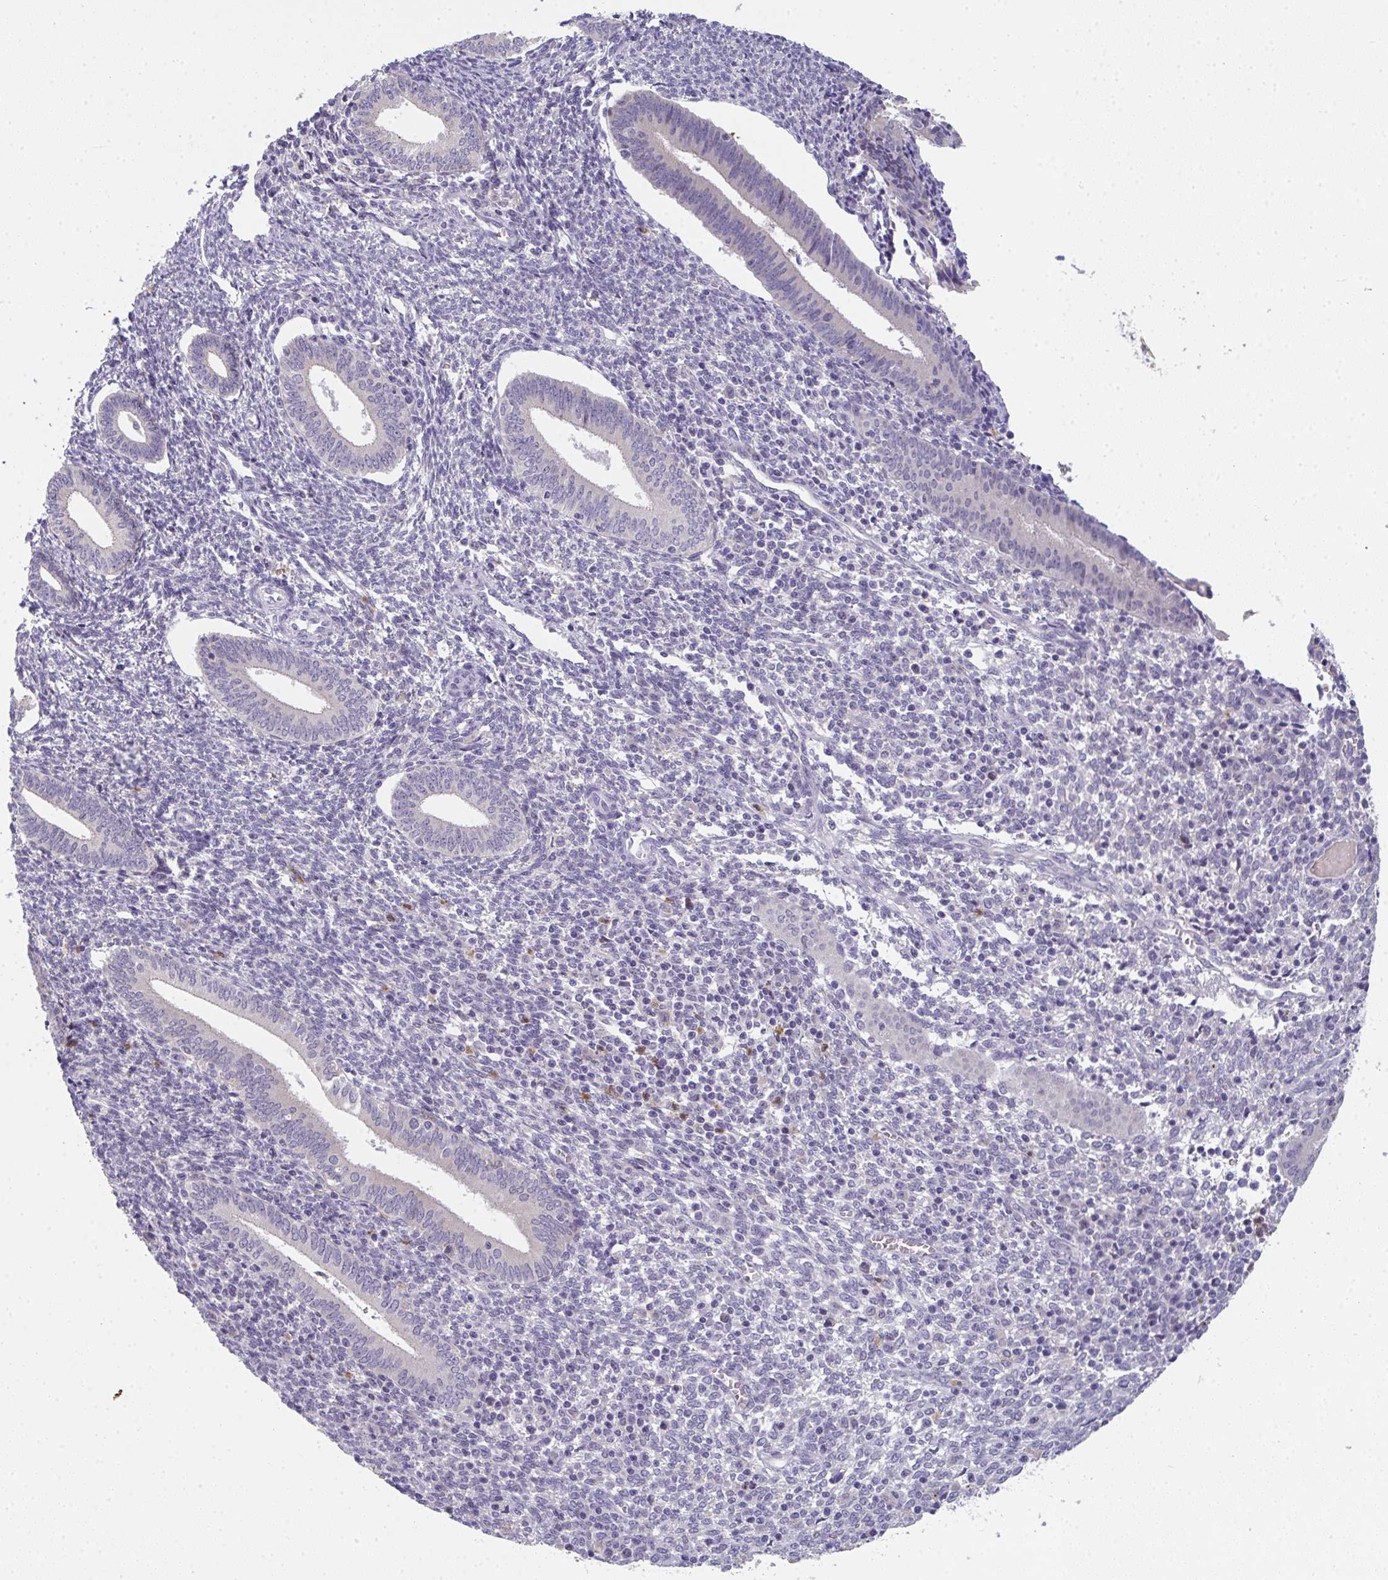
{"staining": {"intensity": "negative", "quantity": "none", "location": "none"}, "tissue": "endometrium", "cell_type": "Cells in endometrial stroma", "image_type": "normal", "snomed": [{"axis": "morphology", "description": "Normal tissue, NOS"}, {"axis": "topography", "description": "Endometrium"}], "caption": "DAB immunohistochemical staining of benign endometrium exhibits no significant positivity in cells in endometrial stroma. (DAB immunohistochemistry (IHC), high magnification).", "gene": "RIOK1", "patient": {"sex": "female", "age": 41}}